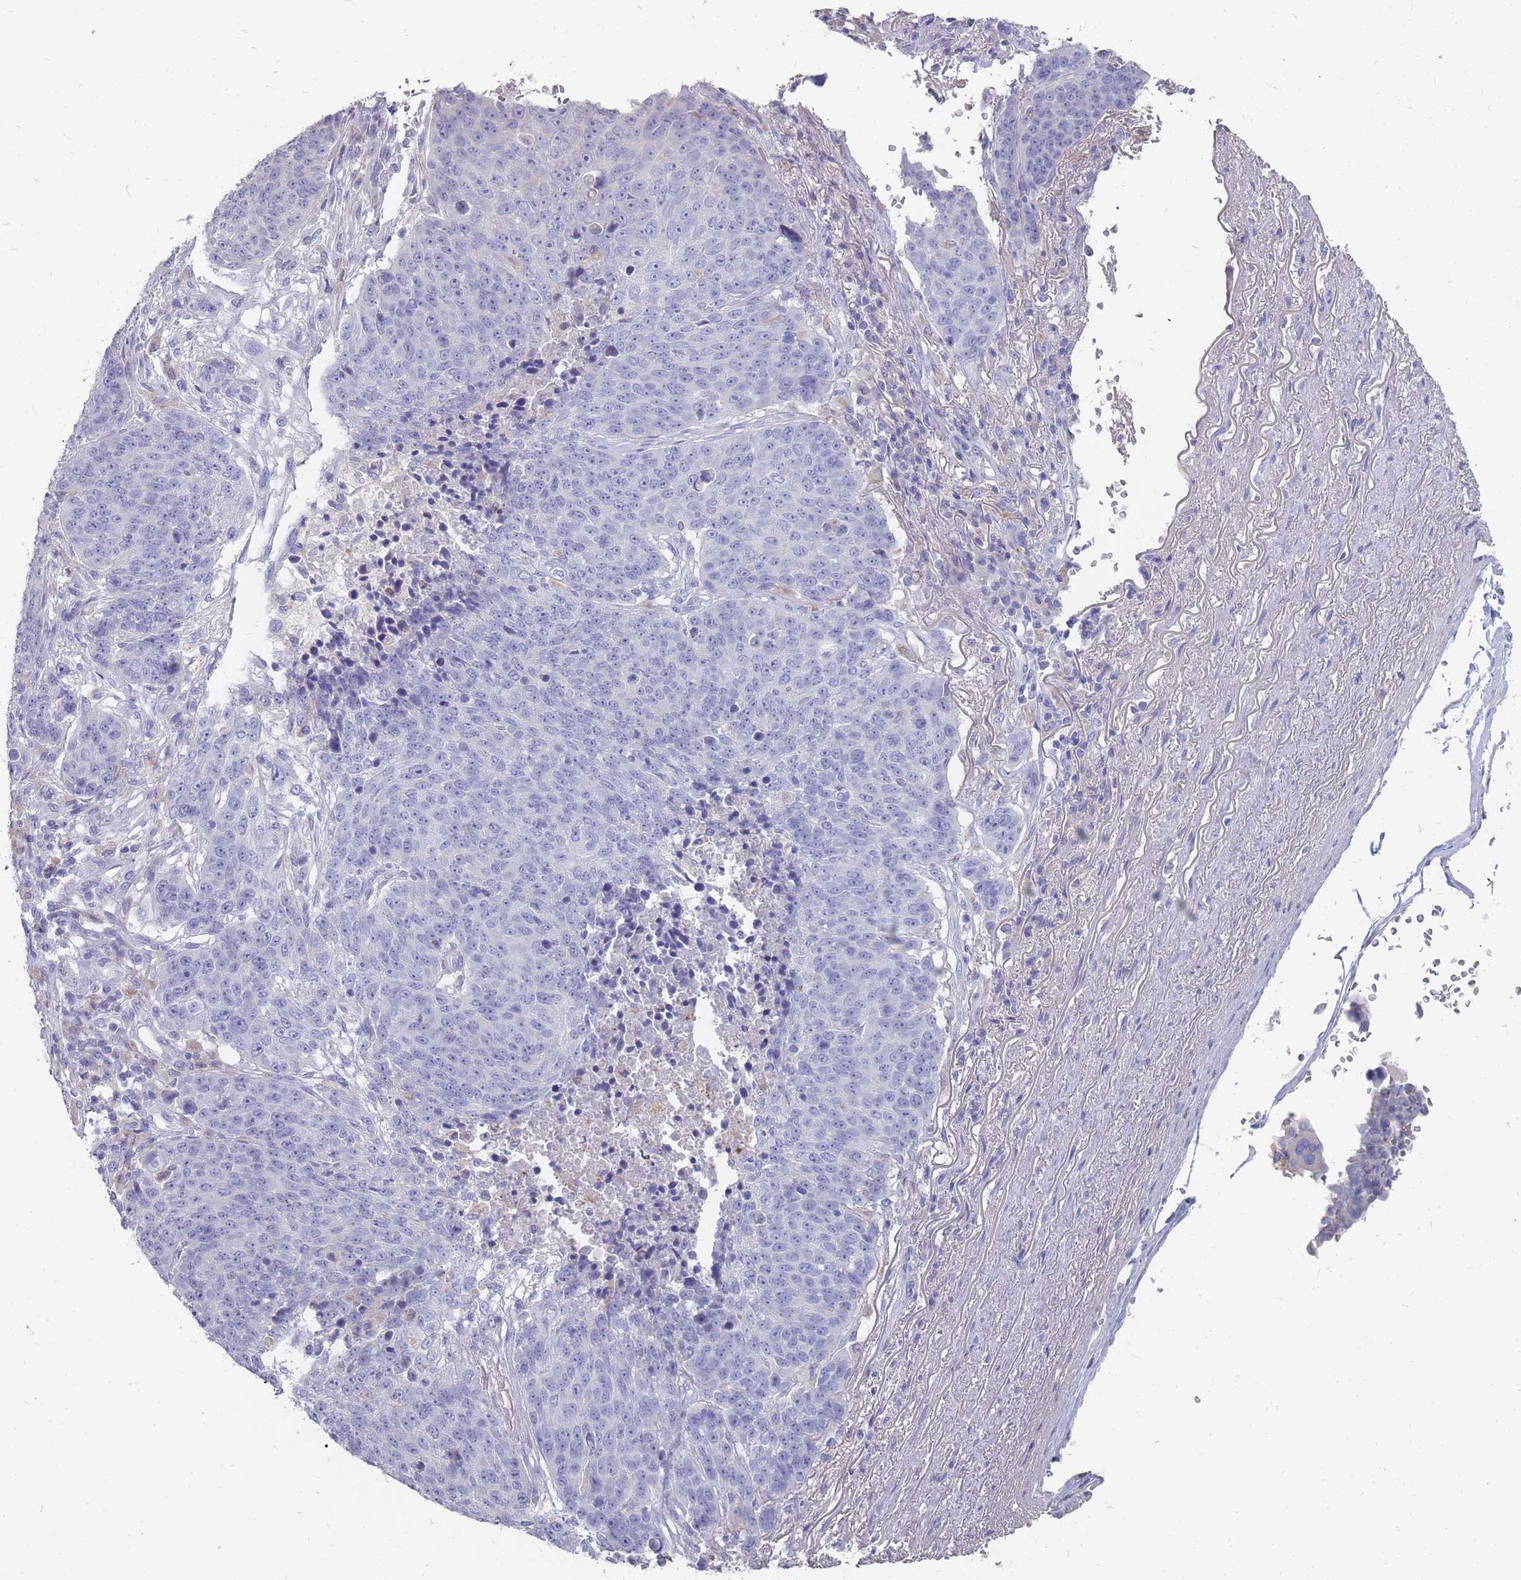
{"staining": {"intensity": "negative", "quantity": "none", "location": "none"}, "tissue": "lung cancer", "cell_type": "Tumor cells", "image_type": "cancer", "snomed": [{"axis": "morphology", "description": "Normal tissue, NOS"}, {"axis": "morphology", "description": "Squamous cell carcinoma, NOS"}, {"axis": "topography", "description": "Lymph node"}, {"axis": "topography", "description": "Lung"}], "caption": "High magnification brightfield microscopy of lung cancer stained with DAB (brown) and counterstained with hematoxylin (blue): tumor cells show no significant positivity.", "gene": "OTULINL", "patient": {"sex": "male", "age": 66}}